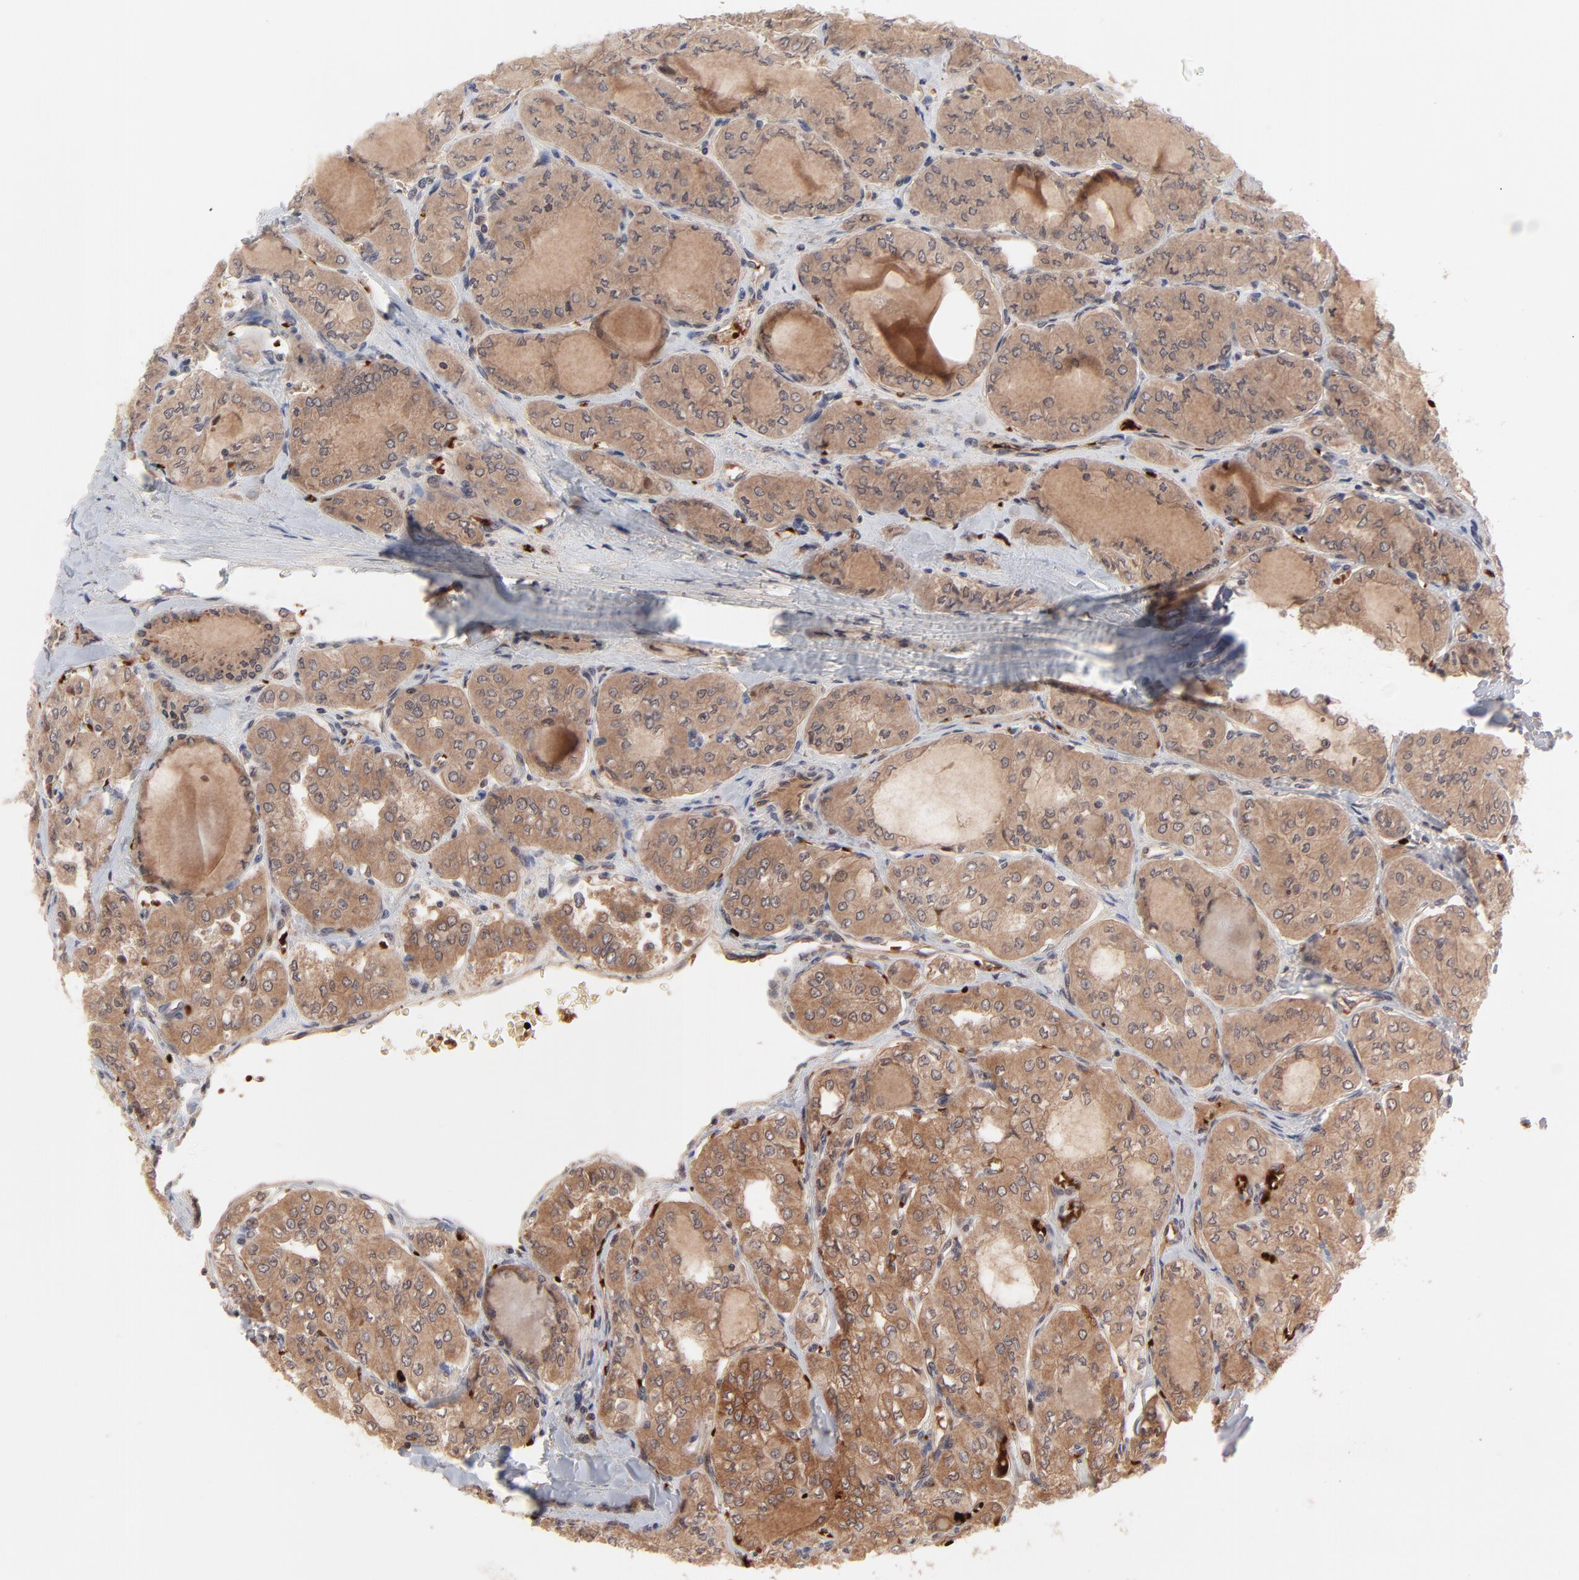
{"staining": {"intensity": "moderate", "quantity": ">75%", "location": "cytoplasmic/membranous"}, "tissue": "thyroid cancer", "cell_type": "Tumor cells", "image_type": "cancer", "snomed": [{"axis": "morphology", "description": "Papillary adenocarcinoma, NOS"}, {"axis": "topography", "description": "Thyroid gland"}], "caption": "Papillary adenocarcinoma (thyroid) tissue displays moderate cytoplasmic/membranous staining in about >75% of tumor cells", "gene": "CASP10", "patient": {"sex": "male", "age": 20}}